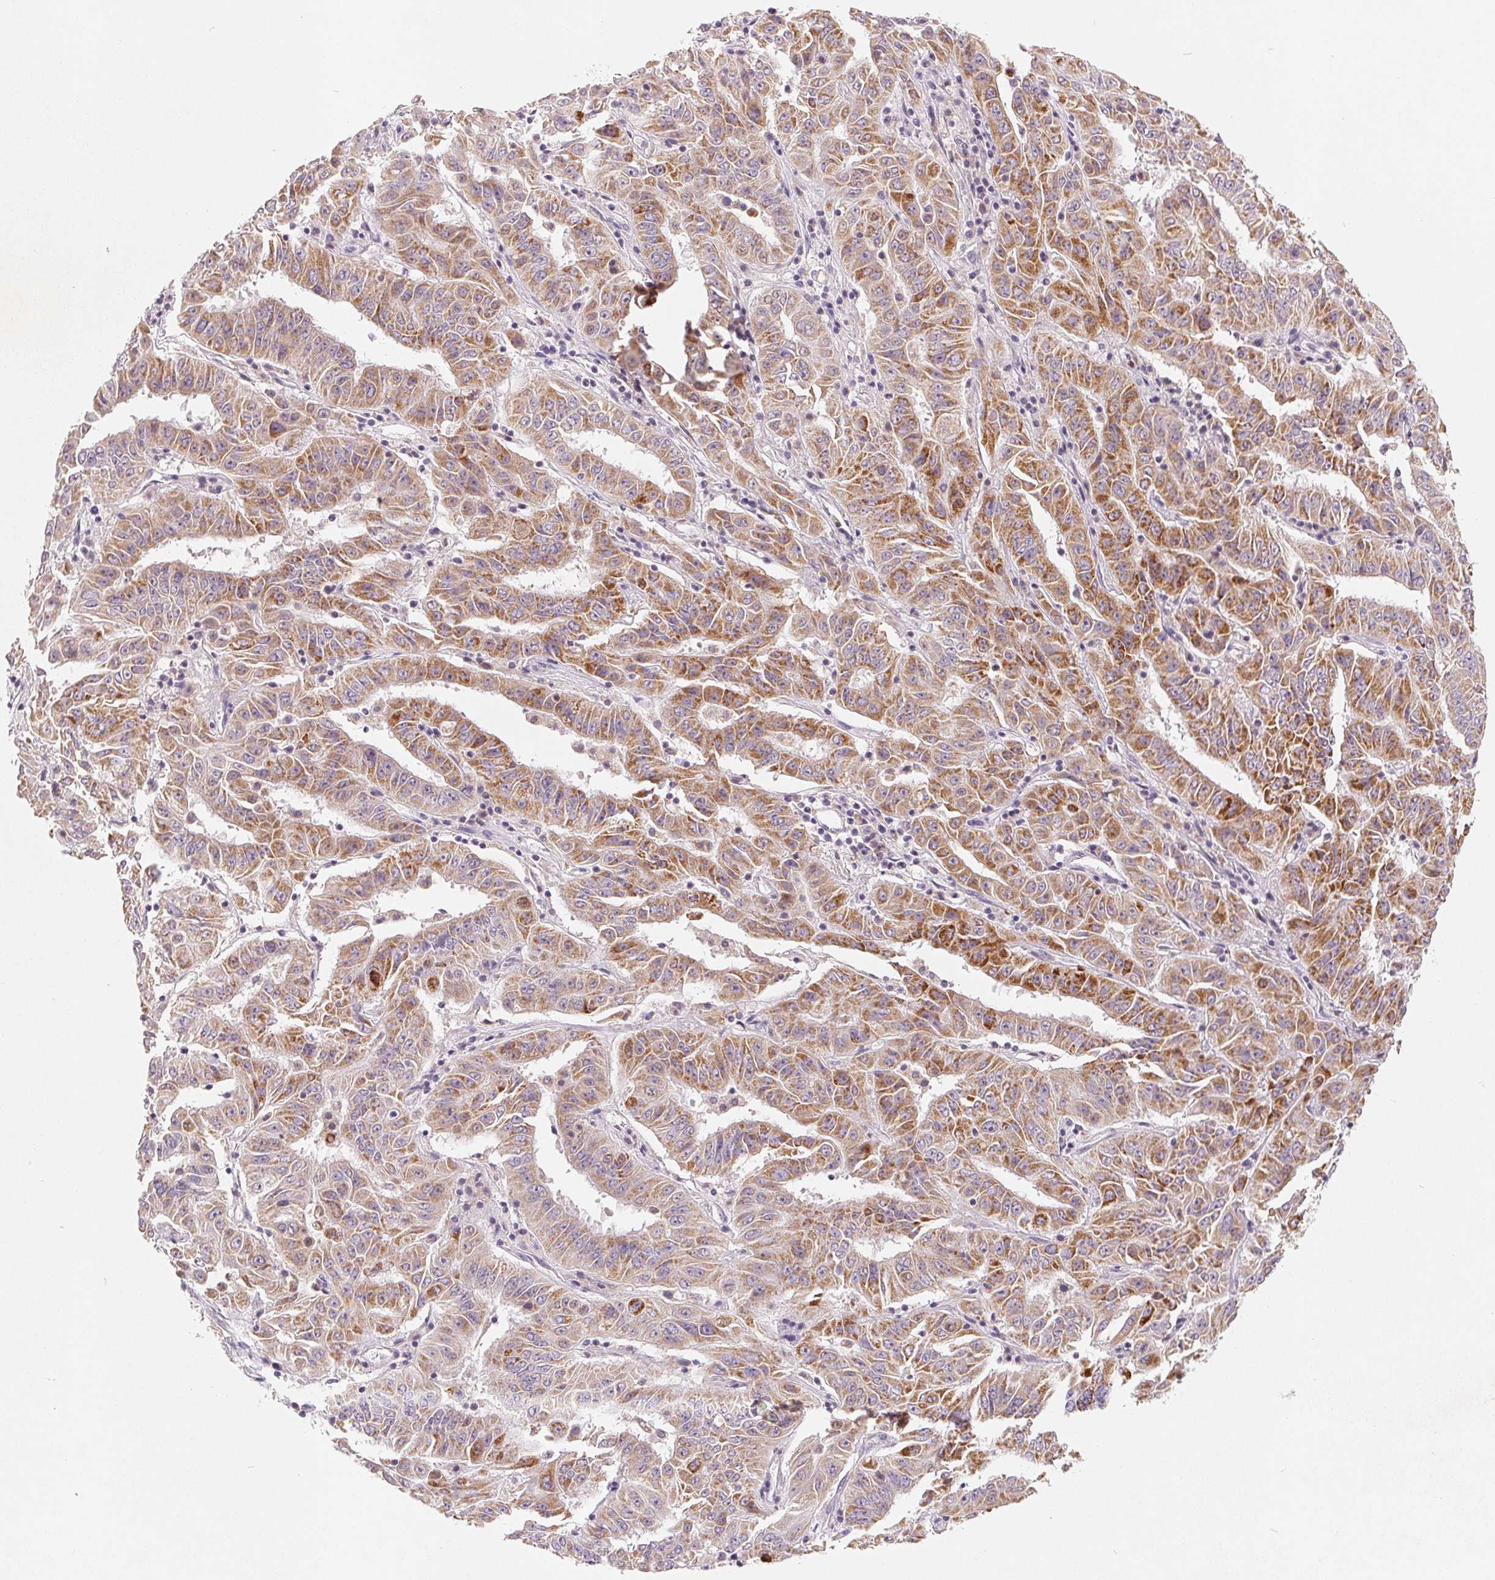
{"staining": {"intensity": "moderate", "quantity": "25%-75%", "location": "cytoplasmic/membranous"}, "tissue": "pancreatic cancer", "cell_type": "Tumor cells", "image_type": "cancer", "snomed": [{"axis": "morphology", "description": "Adenocarcinoma, NOS"}, {"axis": "topography", "description": "Pancreas"}], "caption": "DAB immunohistochemical staining of adenocarcinoma (pancreatic) reveals moderate cytoplasmic/membranous protein staining in approximately 25%-75% of tumor cells. Immunohistochemistry stains the protein in brown and the nuclei are stained blue.", "gene": "GHITM", "patient": {"sex": "male", "age": 63}}